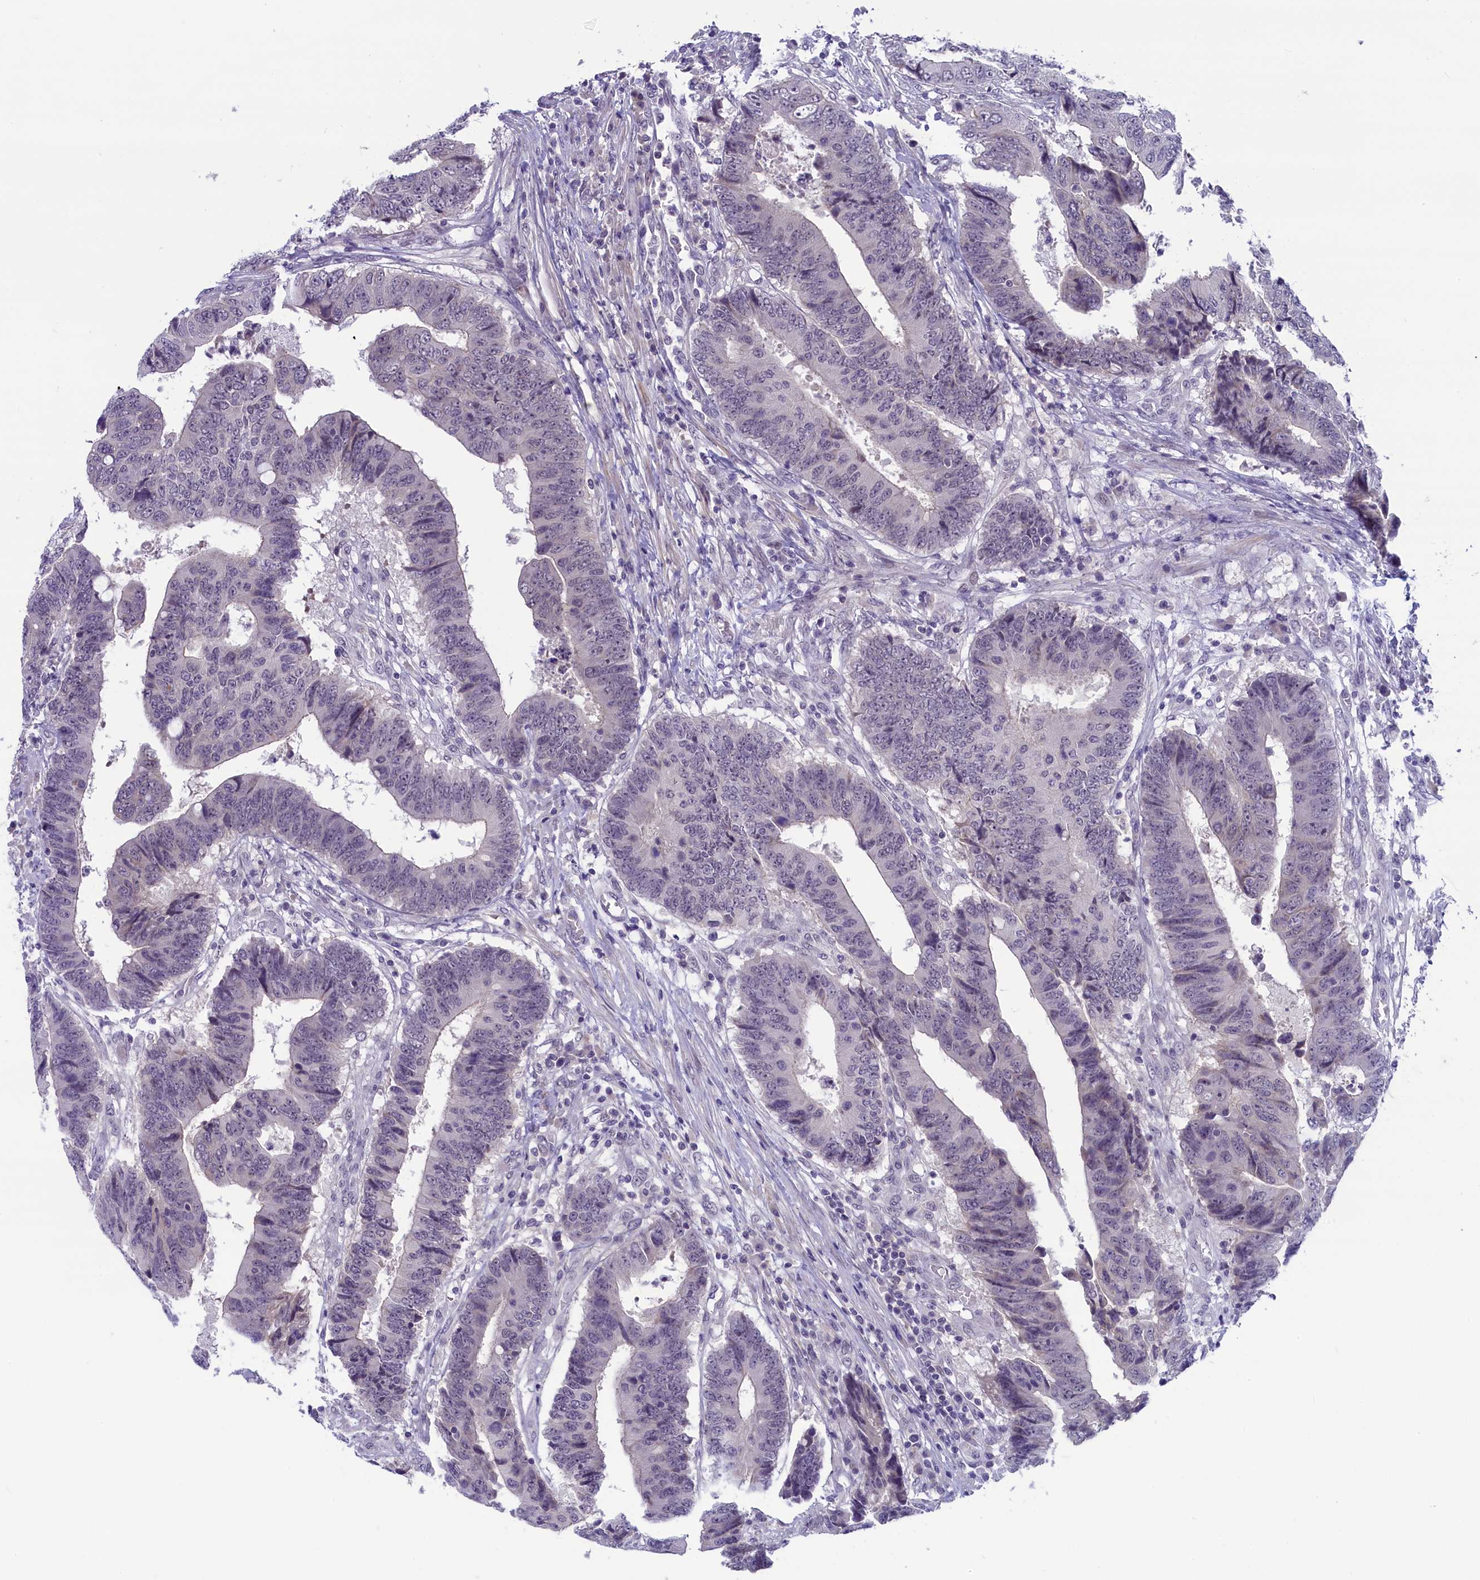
{"staining": {"intensity": "weak", "quantity": "<25%", "location": "nuclear"}, "tissue": "colorectal cancer", "cell_type": "Tumor cells", "image_type": "cancer", "snomed": [{"axis": "morphology", "description": "Adenocarcinoma, NOS"}, {"axis": "topography", "description": "Rectum"}], "caption": "This is an IHC histopathology image of colorectal cancer (adenocarcinoma). There is no positivity in tumor cells.", "gene": "CRAMP1", "patient": {"sex": "male", "age": 84}}